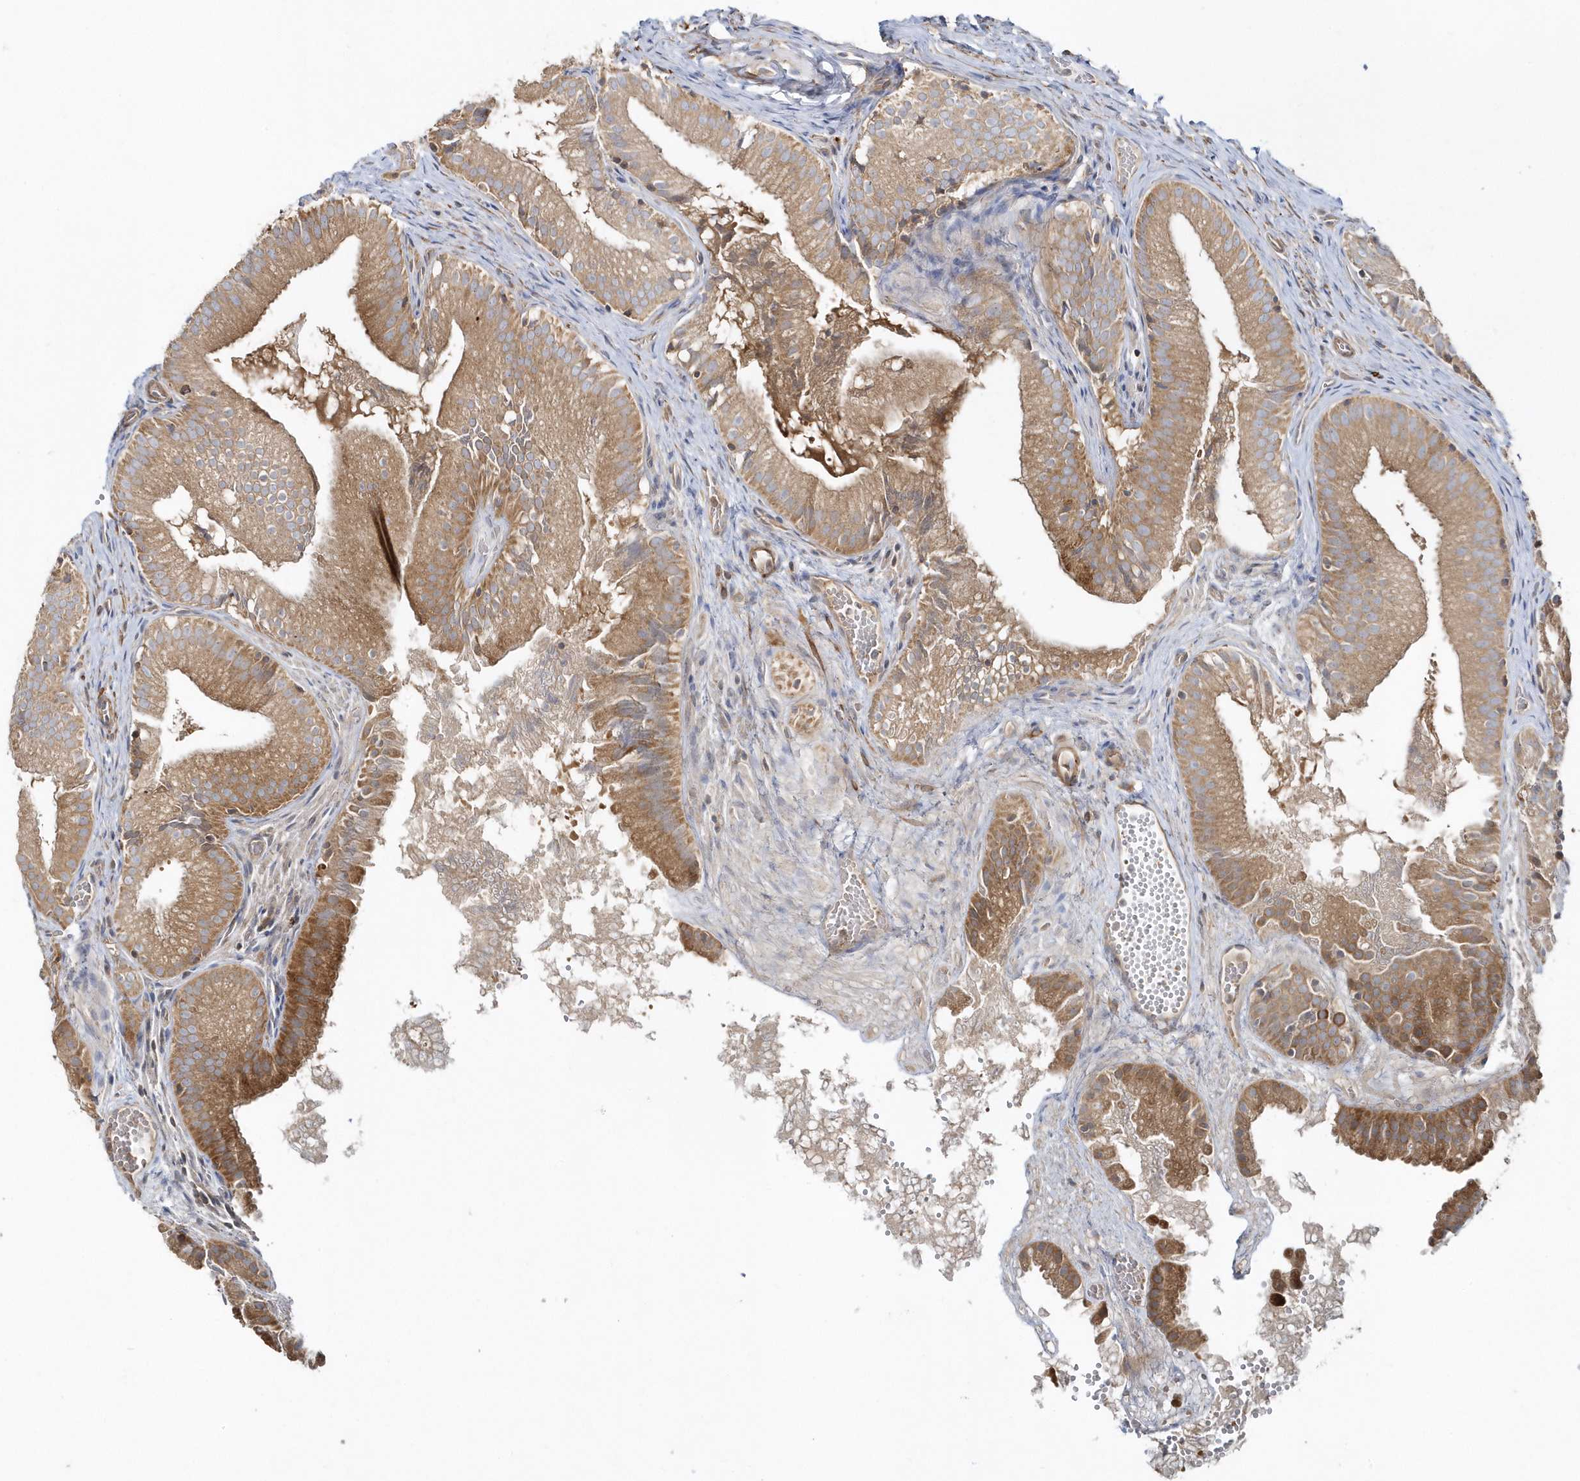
{"staining": {"intensity": "moderate", "quantity": ">75%", "location": "cytoplasmic/membranous"}, "tissue": "gallbladder", "cell_type": "Glandular cells", "image_type": "normal", "snomed": [{"axis": "morphology", "description": "Normal tissue, NOS"}, {"axis": "topography", "description": "Gallbladder"}], "caption": "IHC of normal gallbladder shows medium levels of moderate cytoplasmic/membranous expression in approximately >75% of glandular cells.", "gene": "LEXM", "patient": {"sex": "female", "age": 30}}